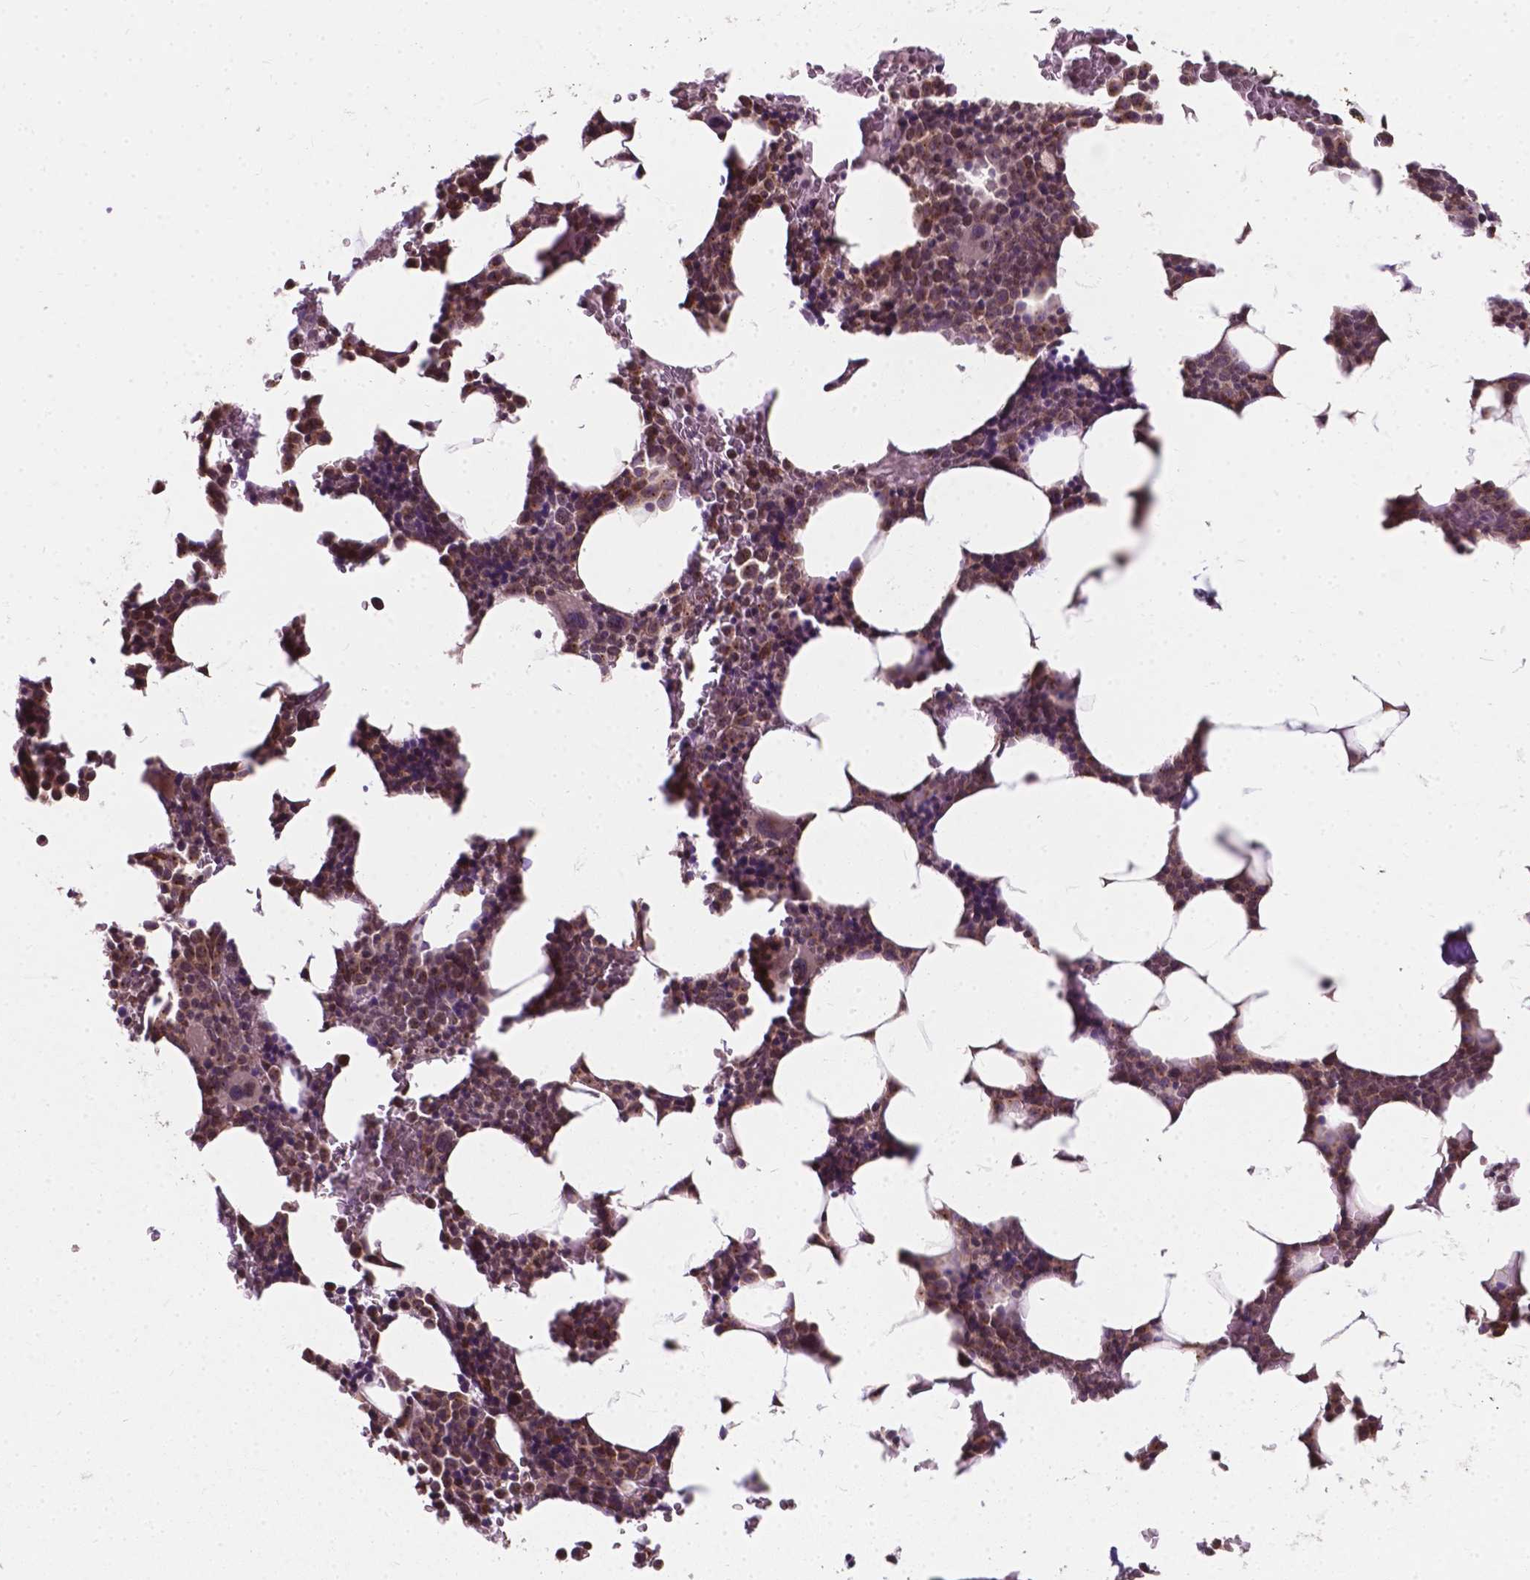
{"staining": {"intensity": "moderate", "quantity": ">75%", "location": "cytoplasmic/membranous"}, "tissue": "bone marrow", "cell_type": "Hematopoietic cells", "image_type": "normal", "snomed": [{"axis": "morphology", "description": "Normal tissue, NOS"}, {"axis": "topography", "description": "Bone marrow"}], "caption": "Protein analysis of unremarkable bone marrow exhibits moderate cytoplasmic/membranous staining in about >75% of hematopoietic cells. Nuclei are stained in blue.", "gene": "MRPL33", "patient": {"sex": "male", "age": 73}}